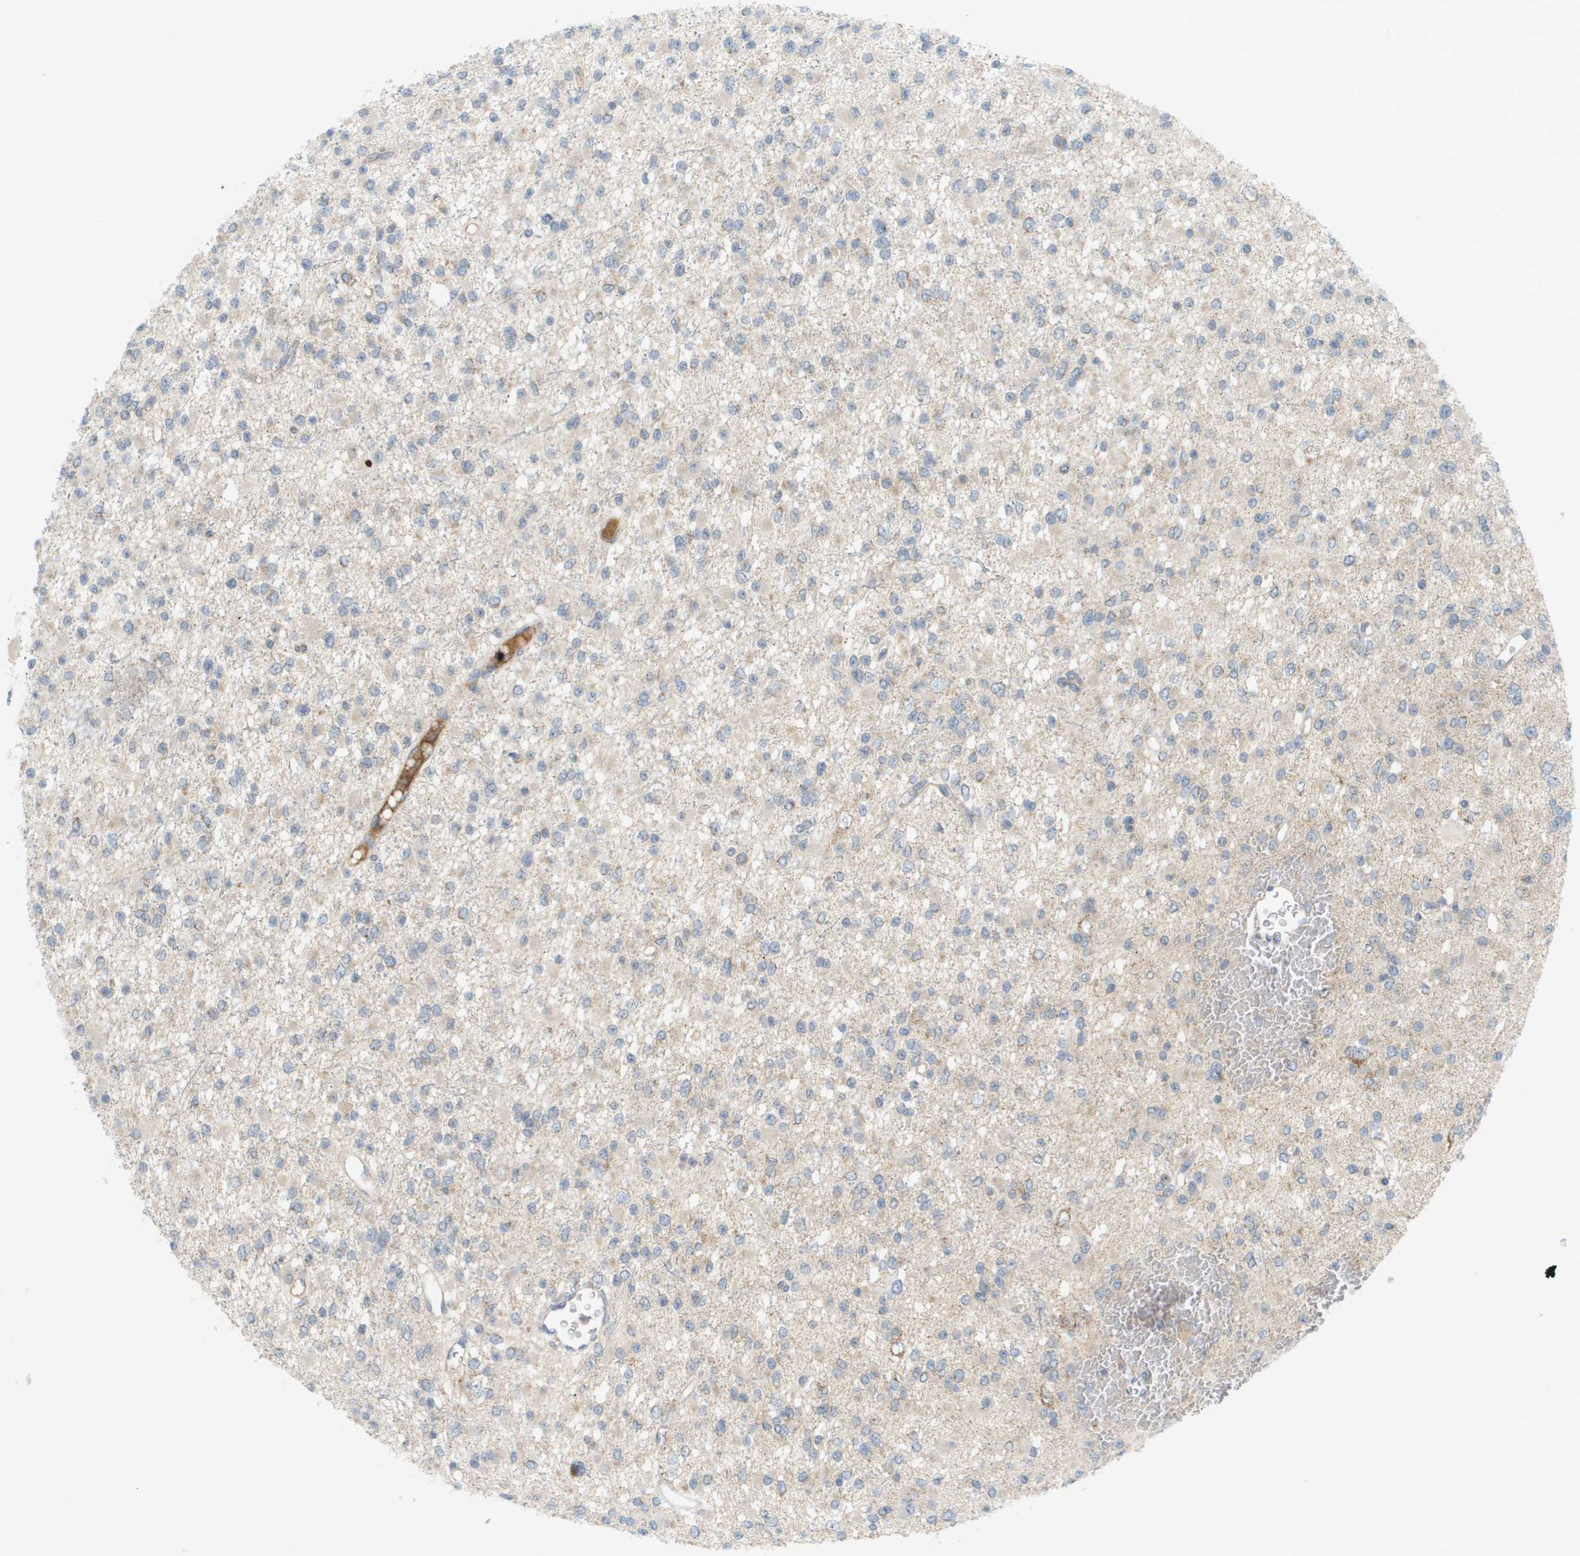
{"staining": {"intensity": "moderate", "quantity": "<25%", "location": "cytoplasmic/membranous"}, "tissue": "glioma", "cell_type": "Tumor cells", "image_type": "cancer", "snomed": [{"axis": "morphology", "description": "Glioma, malignant, Low grade"}, {"axis": "topography", "description": "Brain"}], "caption": "Low-grade glioma (malignant) was stained to show a protein in brown. There is low levels of moderate cytoplasmic/membranous positivity in approximately <25% of tumor cells. The staining was performed using DAB (3,3'-diaminobenzidine), with brown indicating positive protein expression. Nuclei are stained blue with hematoxylin.", "gene": "PROC", "patient": {"sex": "female", "age": 22}}